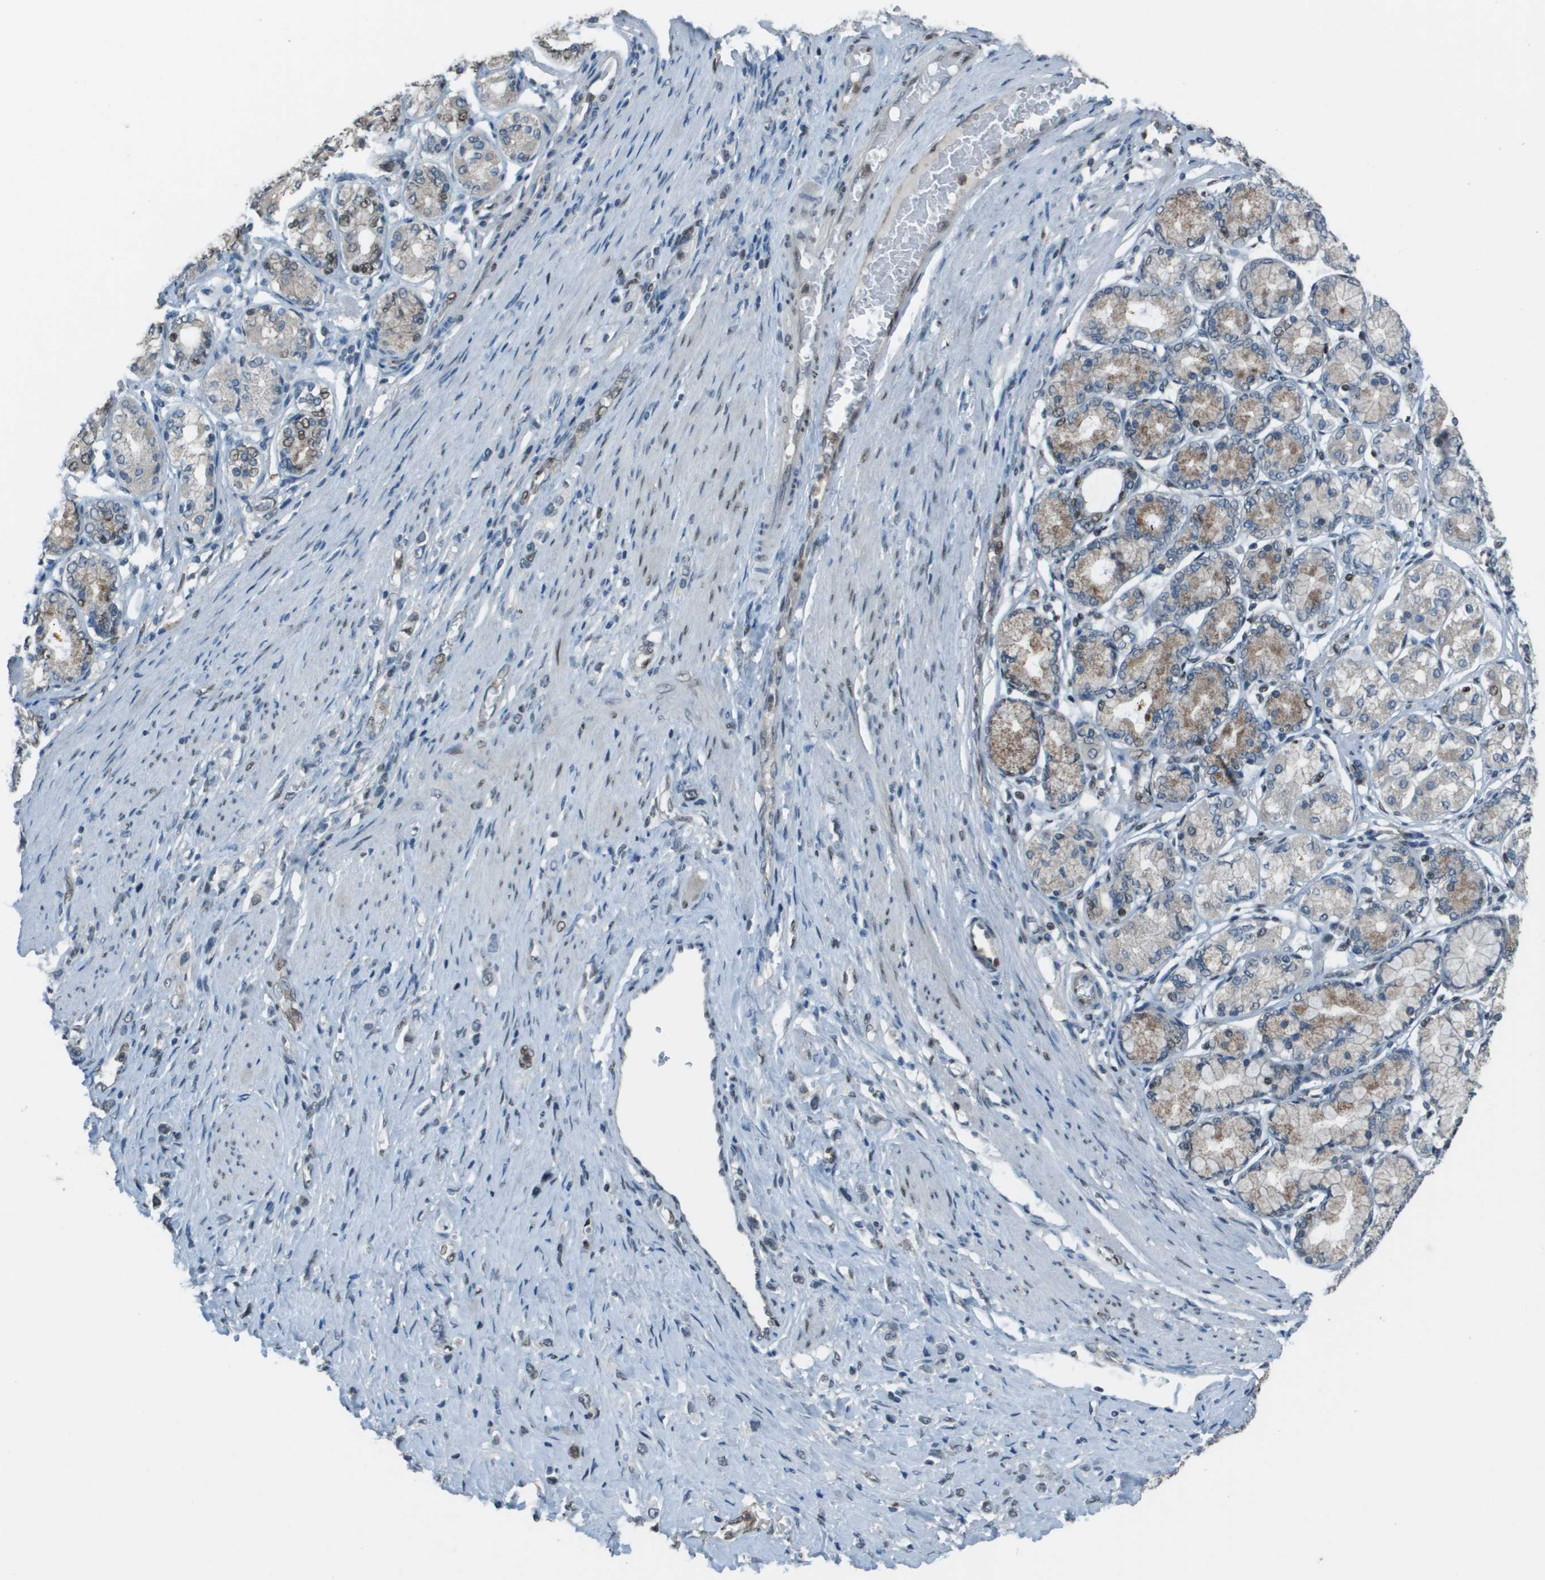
{"staining": {"intensity": "moderate", "quantity": "<25%", "location": "cytoplasmic/membranous,nuclear"}, "tissue": "stomach cancer", "cell_type": "Tumor cells", "image_type": "cancer", "snomed": [{"axis": "morphology", "description": "Normal tissue, NOS"}, {"axis": "morphology", "description": "Adenocarcinoma, NOS"}, {"axis": "topography", "description": "Stomach, upper"}, {"axis": "topography", "description": "Stomach"}], "caption": "About <25% of tumor cells in stomach adenocarcinoma demonstrate moderate cytoplasmic/membranous and nuclear protein positivity as visualized by brown immunohistochemical staining.", "gene": "DEPDC1", "patient": {"sex": "female", "age": 65}}